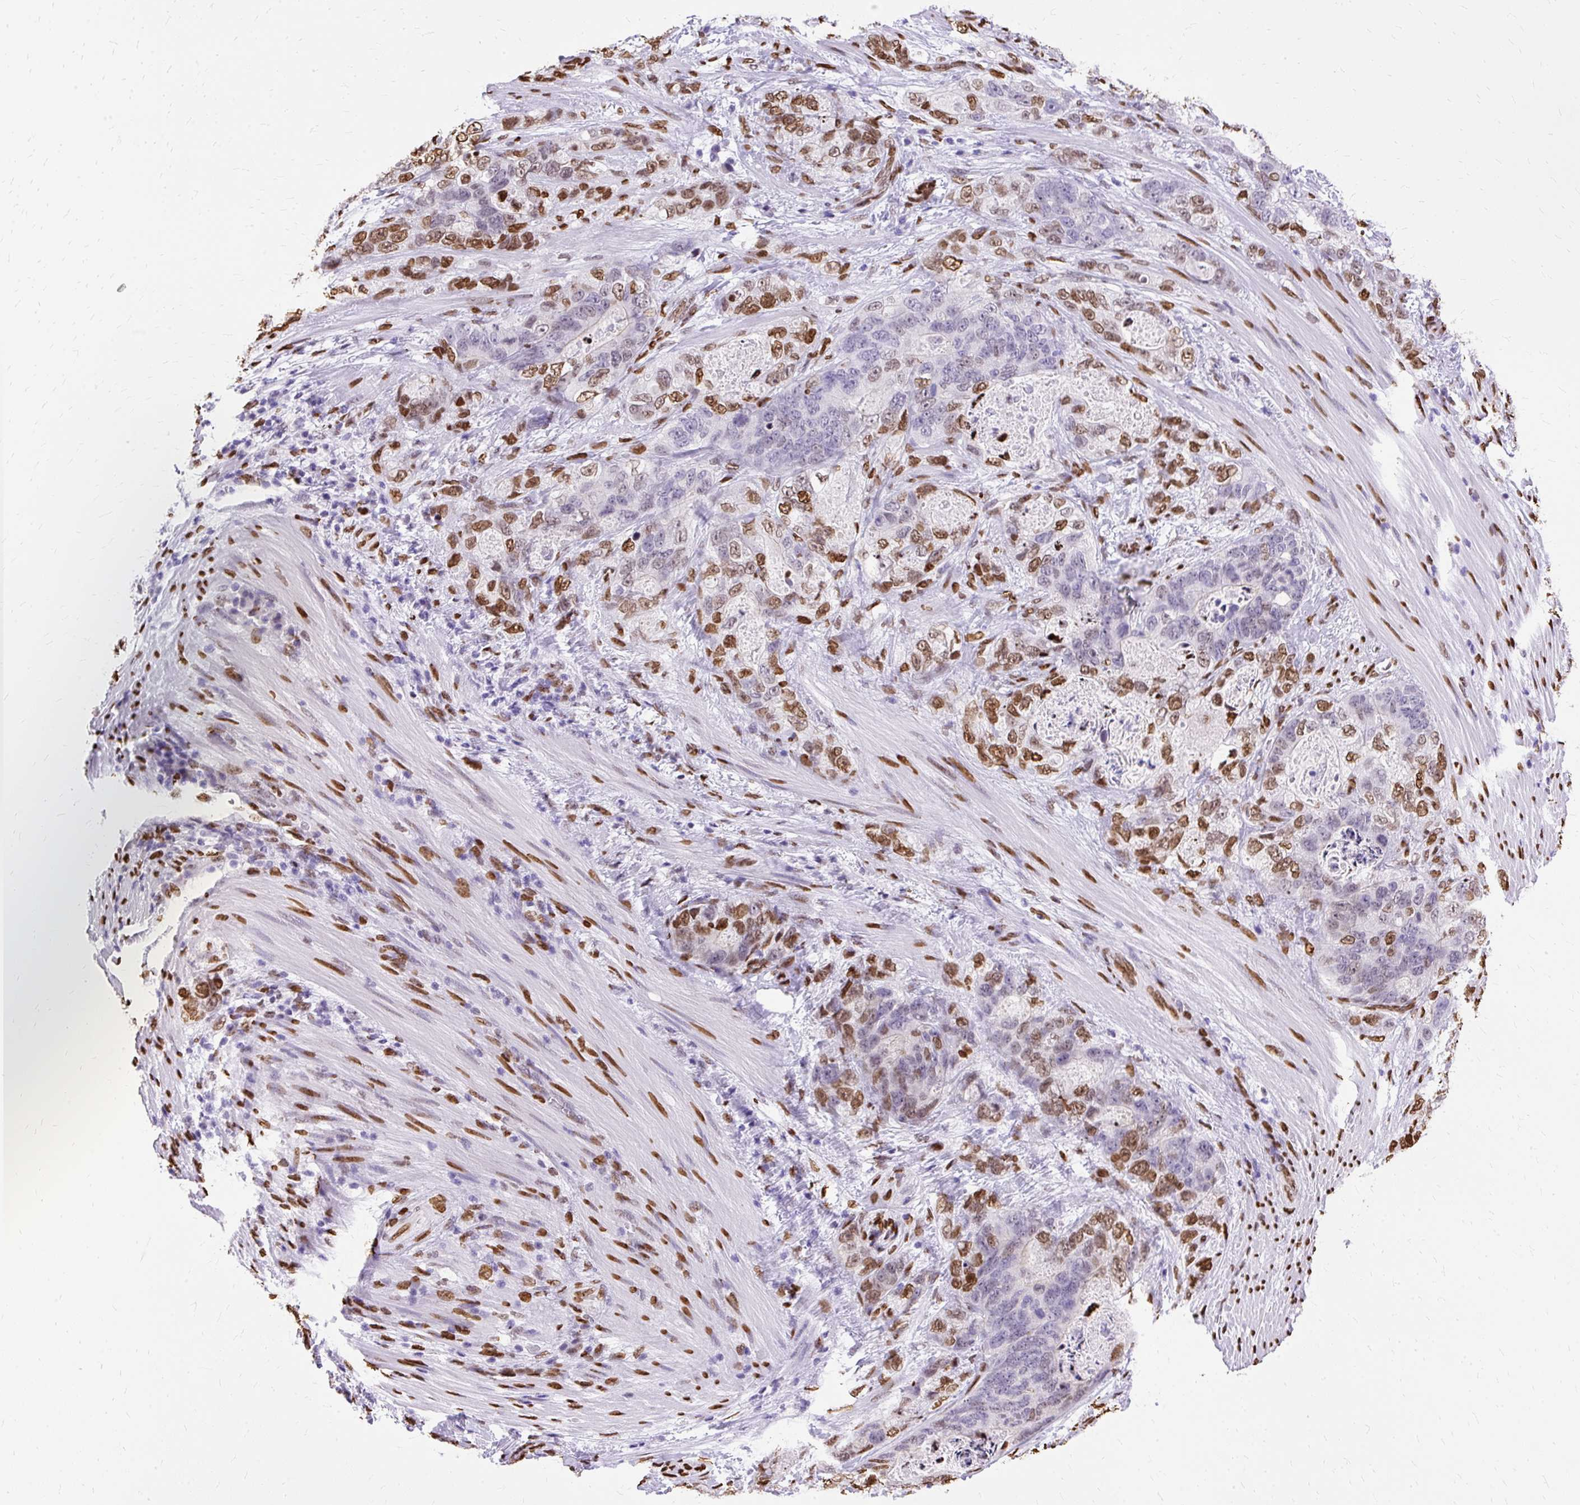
{"staining": {"intensity": "moderate", "quantity": "25%-75%", "location": "nuclear"}, "tissue": "stomach cancer", "cell_type": "Tumor cells", "image_type": "cancer", "snomed": [{"axis": "morphology", "description": "Normal tissue, NOS"}, {"axis": "morphology", "description": "Adenocarcinoma, NOS"}, {"axis": "topography", "description": "Stomach"}], "caption": "High-magnification brightfield microscopy of stomach cancer stained with DAB (brown) and counterstained with hematoxylin (blue). tumor cells exhibit moderate nuclear staining is identified in about25%-75% of cells.", "gene": "TMEM184C", "patient": {"sex": "female", "age": 89}}